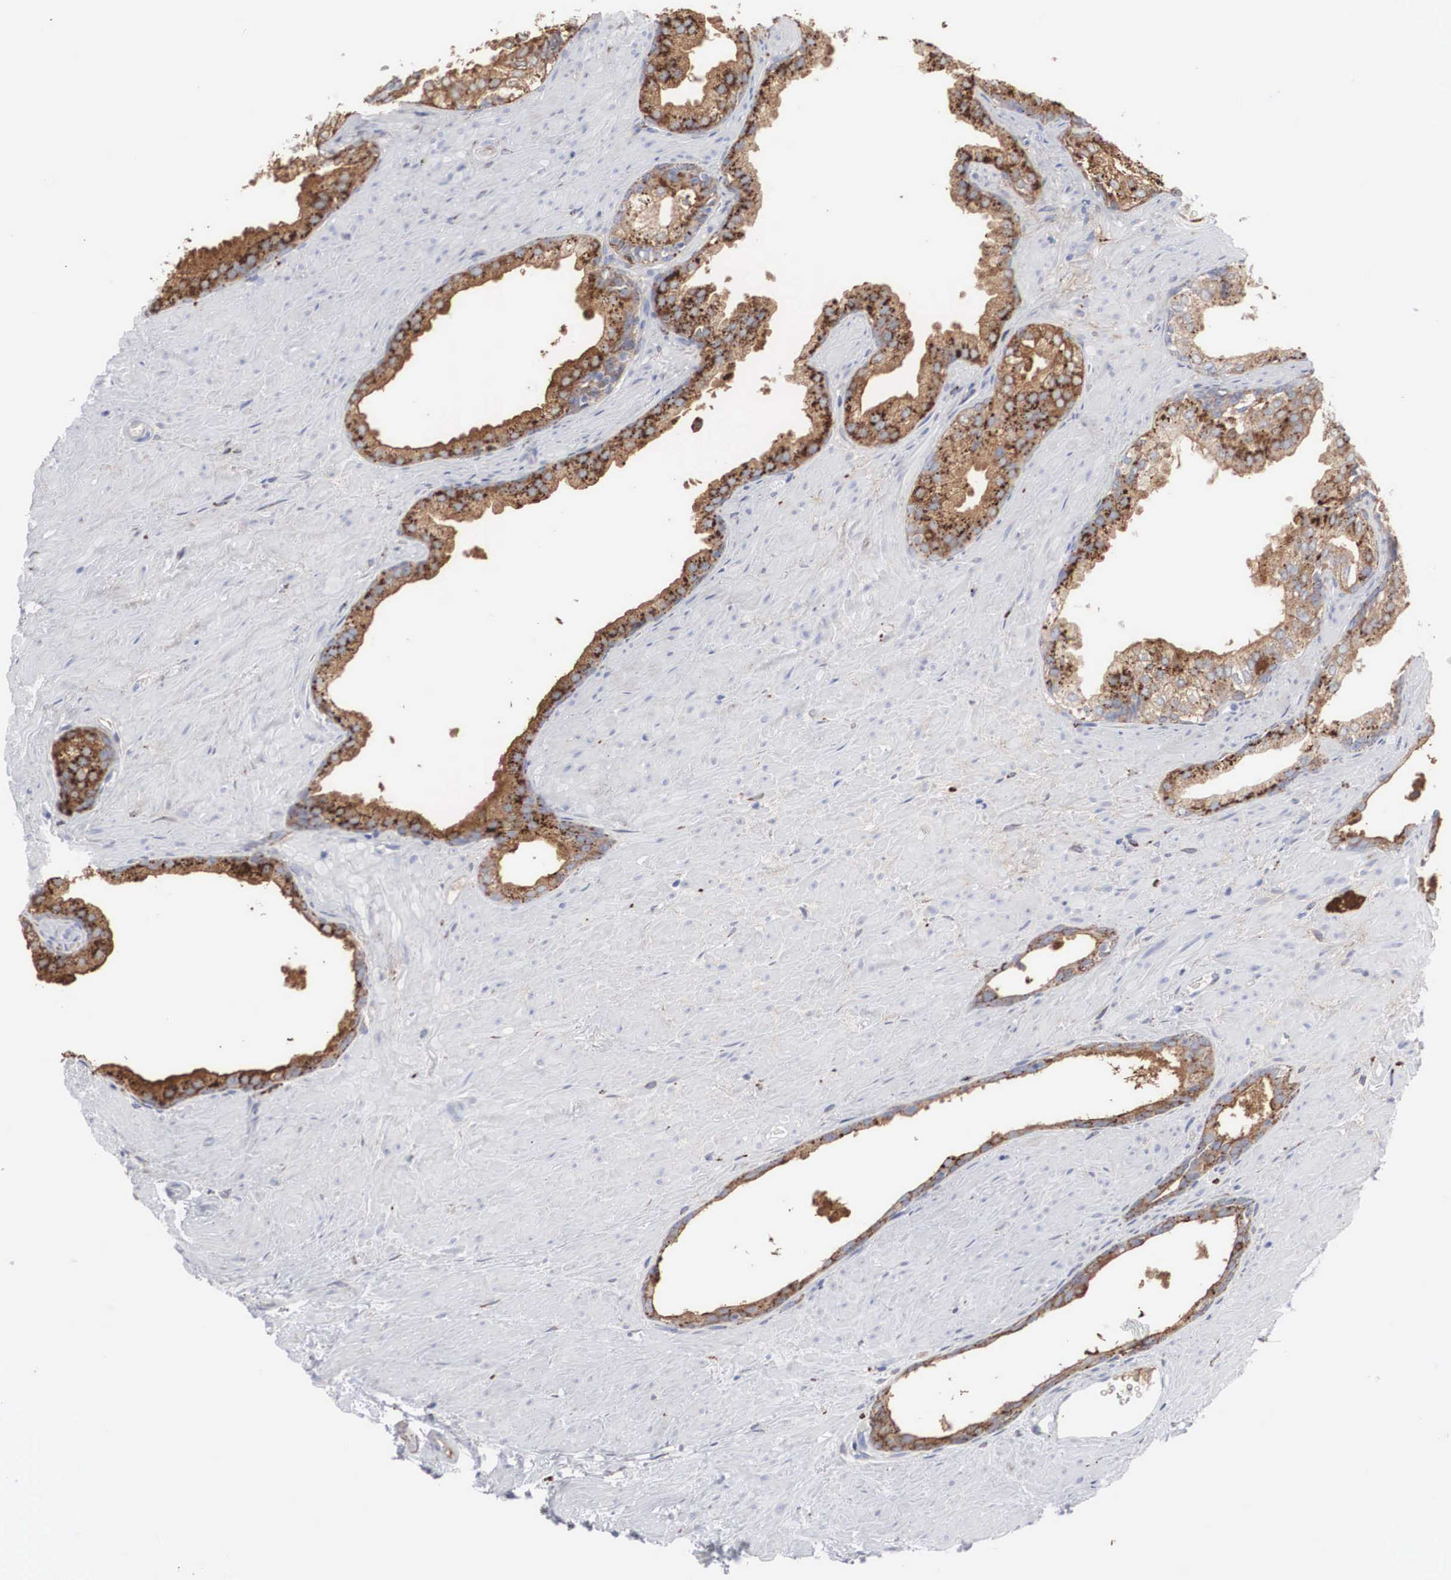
{"staining": {"intensity": "moderate", "quantity": ">75%", "location": "cytoplasmic/membranous"}, "tissue": "urinary bladder", "cell_type": "Urothelial cells", "image_type": "normal", "snomed": [{"axis": "morphology", "description": "Normal tissue, NOS"}, {"axis": "topography", "description": "Urinary bladder"}], "caption": "Brown immunohistochemical staining in normal urinary bladder shows moderate cytoplasmic/membranous staining in approximately >75% of urothelial cells. (DAB IHC, brown staining for protein, blue staining for nuclei).", "gene": "LGALS3BP", "patient": {"sex": "male", "age": 72}}